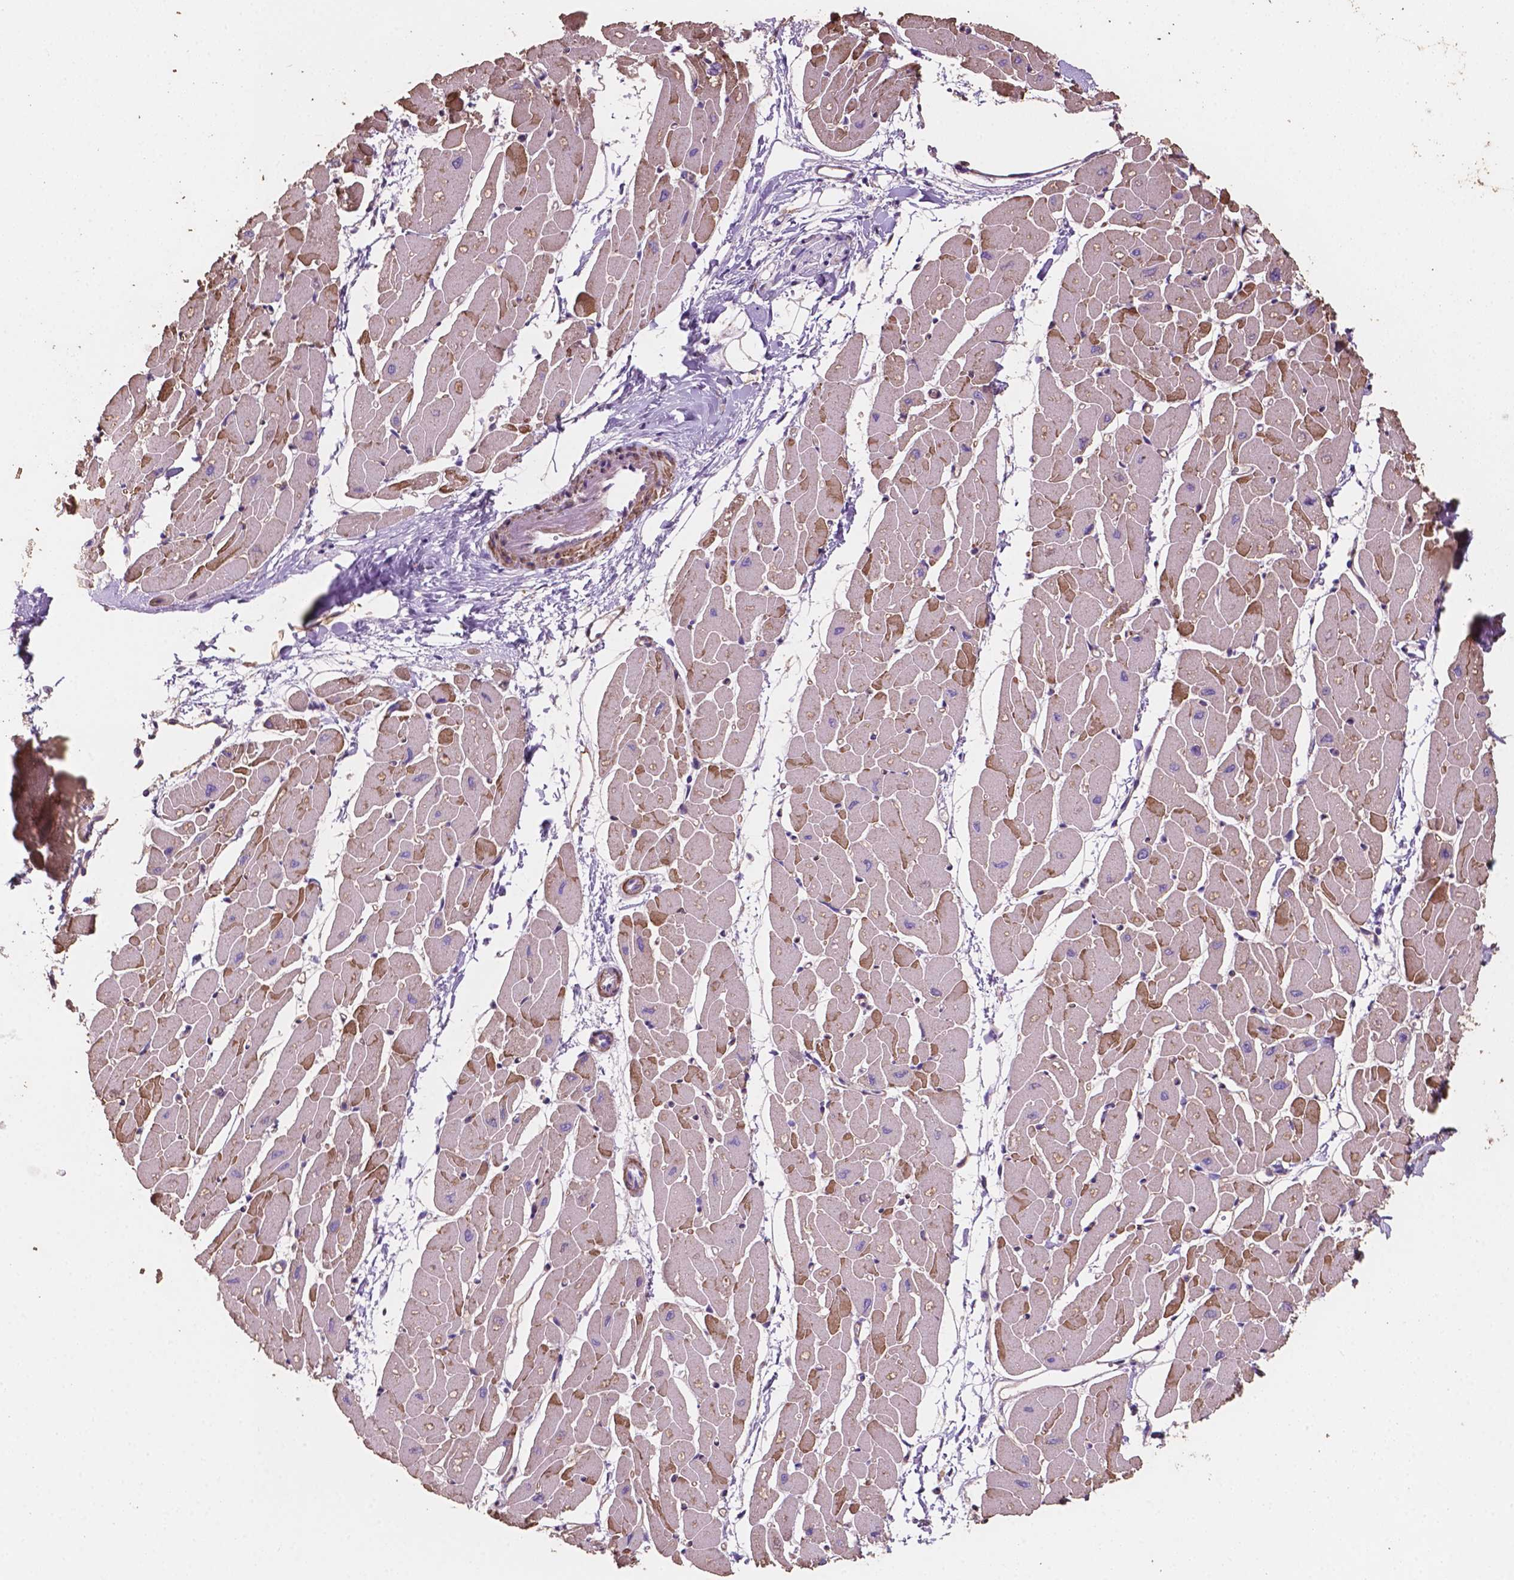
{"staining": {"intensity": "strong", "quantity": "25%-75%", "location": "cytoplasmic/membranous"}, "tissue": "heart muscle", "cell_type": "Cardiomyocytes", "image_type": "normal", "snomed": [{"axis": "morphology", "description": "Normal tissue, NOS"}, {"axis": "topography", "description": "Heart"}], "caption": "A histopathology image of human heart muscle stained for a protein exhibits strong cytoplasmic/membranous brown staining in cardiomyocytes.", "gene": "COMMD4", "patient": {"sex": "male", "age": 57}}